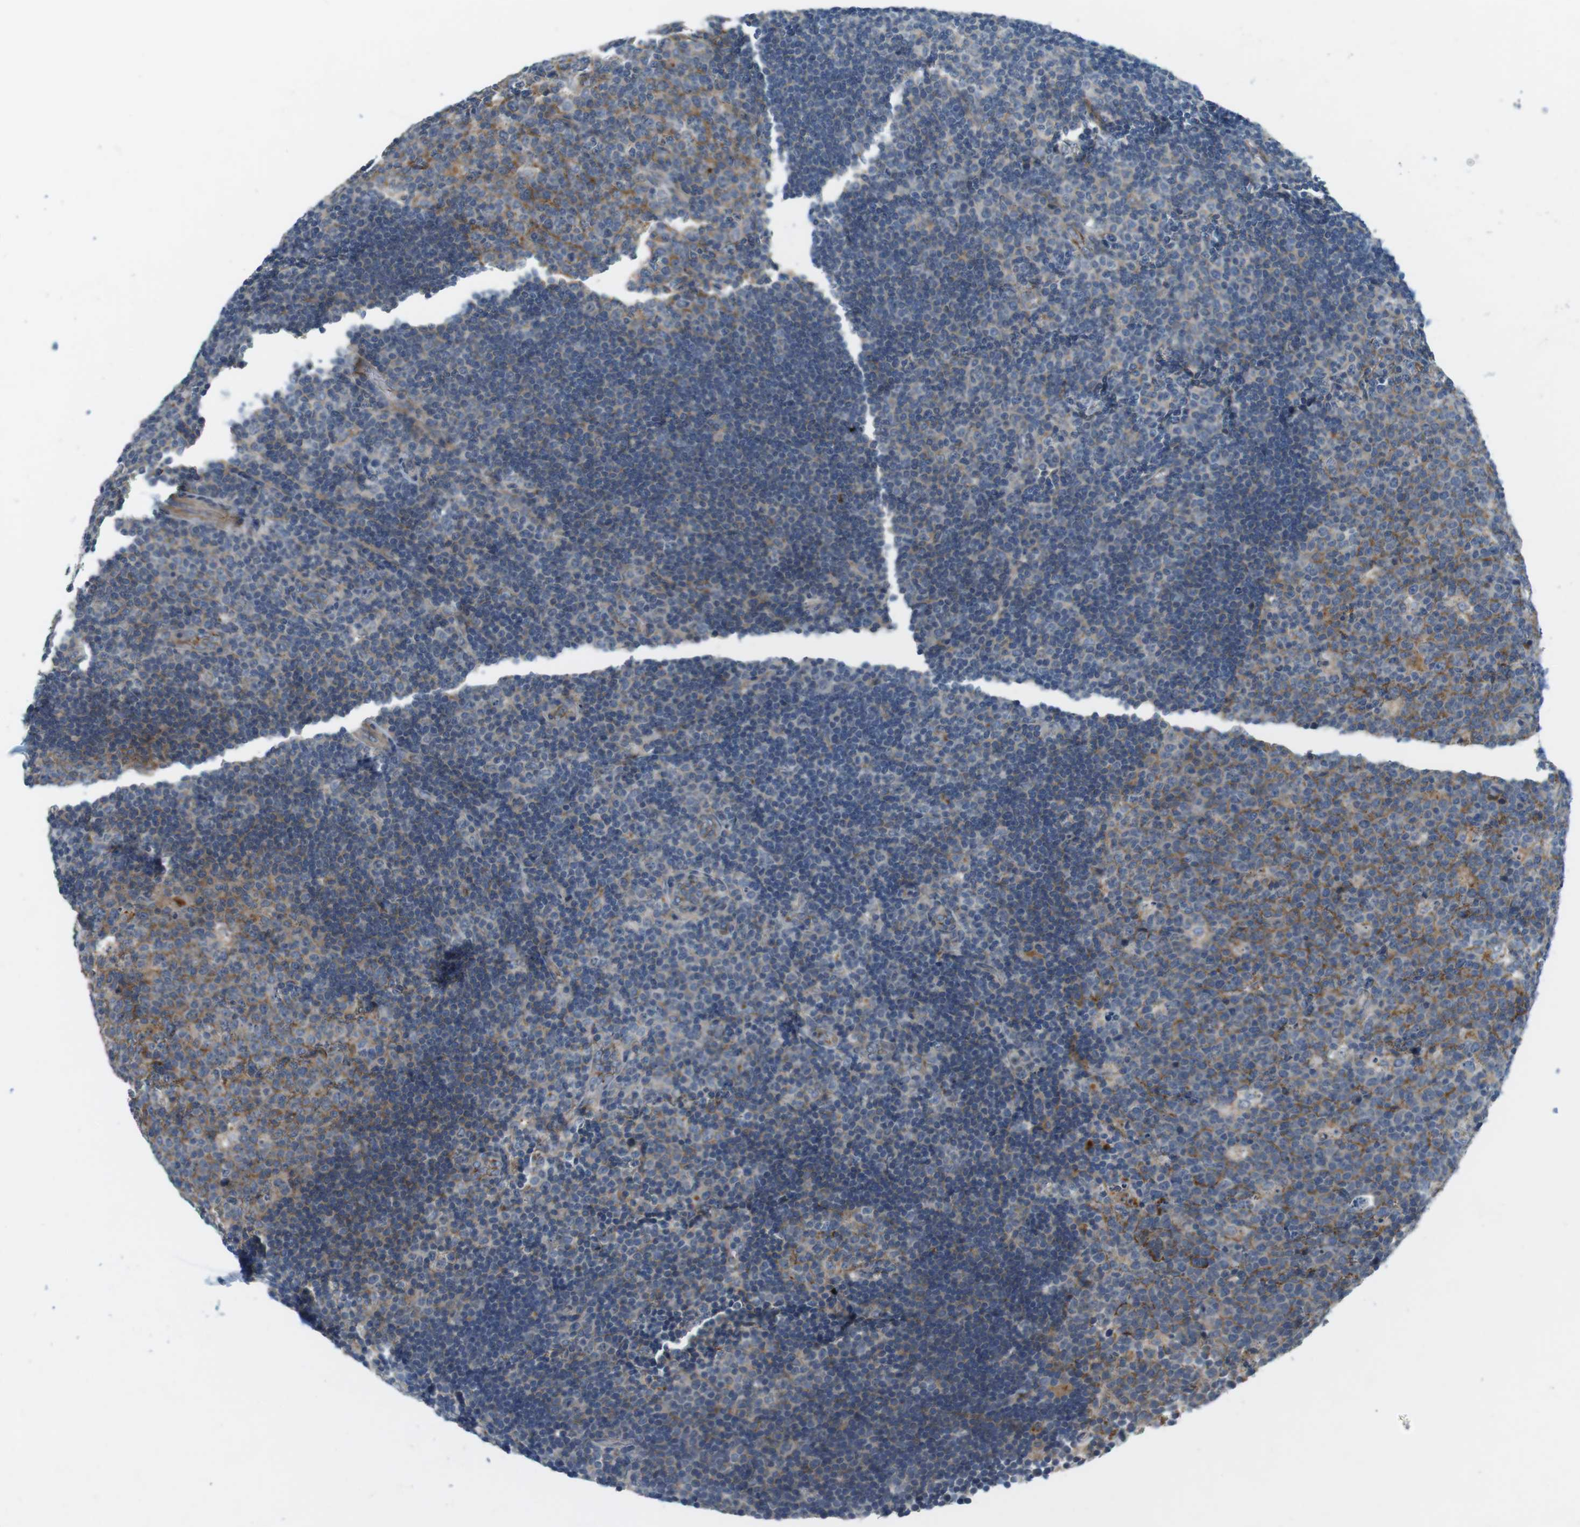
{"staining": {"intensity": "moderate", "quantity": ">75%", "location": "cytoplasmic/membranous"}, "tissue": "lymph node", "cell_type": "Germinal center cells", "image_type": "normal", "snomed": [{"axis": "morphology", "description": "Normal tissue, NOS"}, {"axis": "topography", "description": "Lymph node"}, {"axis": "topography", "description": "Salivary gland"}], "caption": "Immunohistochemistry (IHC) histopathology image of normal lymph node: lymph node stained using immunohistochemistry (IHC) reveals medium levels of moderate protein expression localized specifically in the cytoplasmic/membranous of germinal center cells, appearing as a cytoplasmic/membranous brown color.", "gene": "TYW1", "patient": {"sex": "male", "age": 8}}